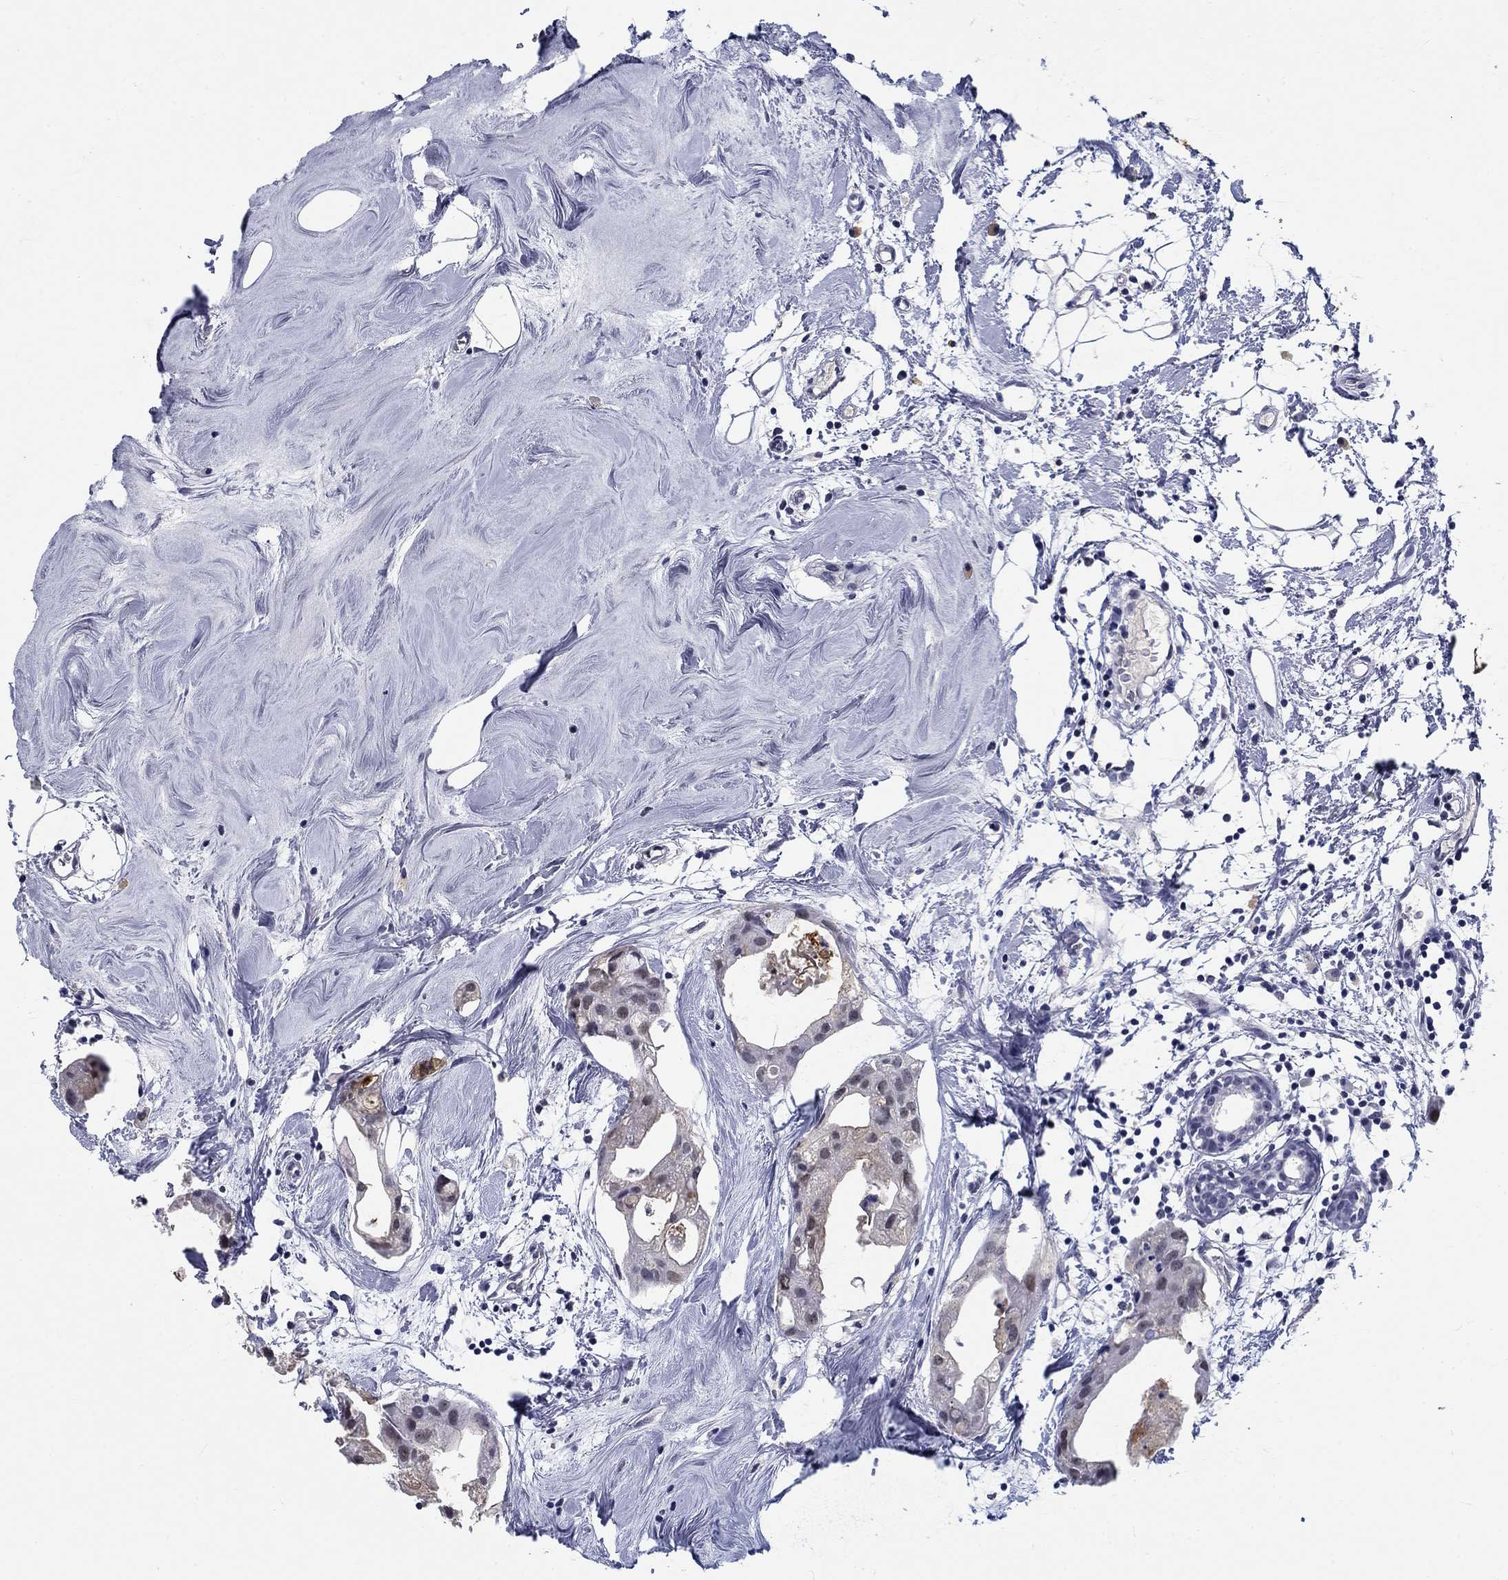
{"staining": {"intensity": "negative", "quantity": "none", "location": "none"}, "tissue": "breast cancer", "cell_type": "Tumor cells", "image_type": "cancer", "snomed": [{"axis": "morphology", "description": "Normal tissue, NOS"}, {"axis": "morphology", "description": "Duct carcinoma"}, {"axis": "topography", "description": "Breast"}], "caption": "There is no significant staining in tumor cells of infiltrating ductal carcinoma (breast).", "gene": "GRIN1", "patient": {"sex": "female", "age": 40}}